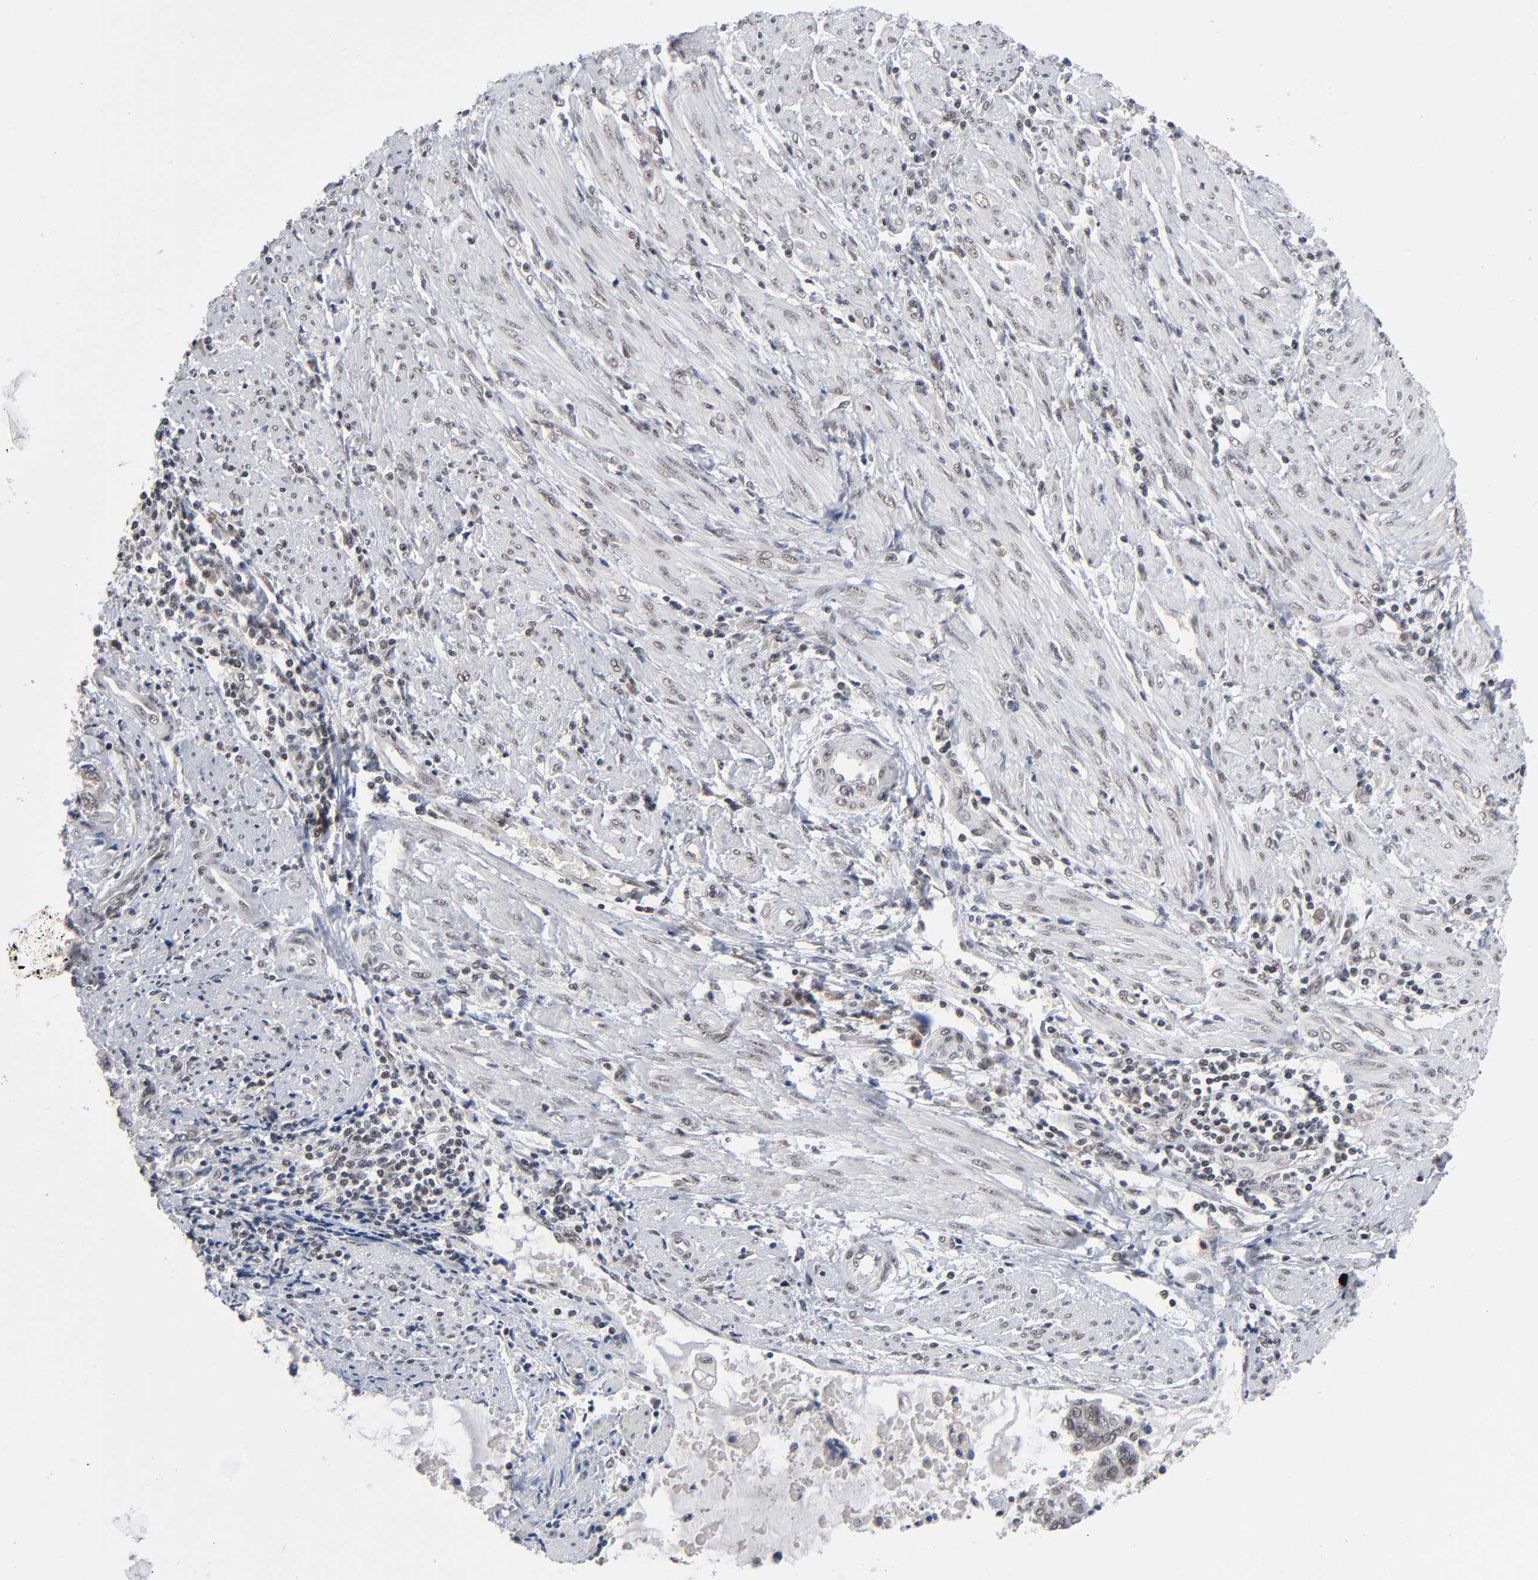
{"staining": {"intensity": "weak", "quantity": "<25%", "location": "nuclear"}, "tissue": "endometrial cancer", "cell_type": "Tumor cells", "image_type": "cancer", "snomed": [{"axis": "morphology", "description": "Adenocarcinoma, NOS"}, {"axis": "topography", "description": "Uterus"}, {"axis": "topography", "description": "Endometrium"}], "caption": "The photomicrograph demonstrates no staining of tumor cells in endometrial cancer (adenocarcinoma).", "gene": "ZNF384", "patient": {"sex": "female", "age": 70}}